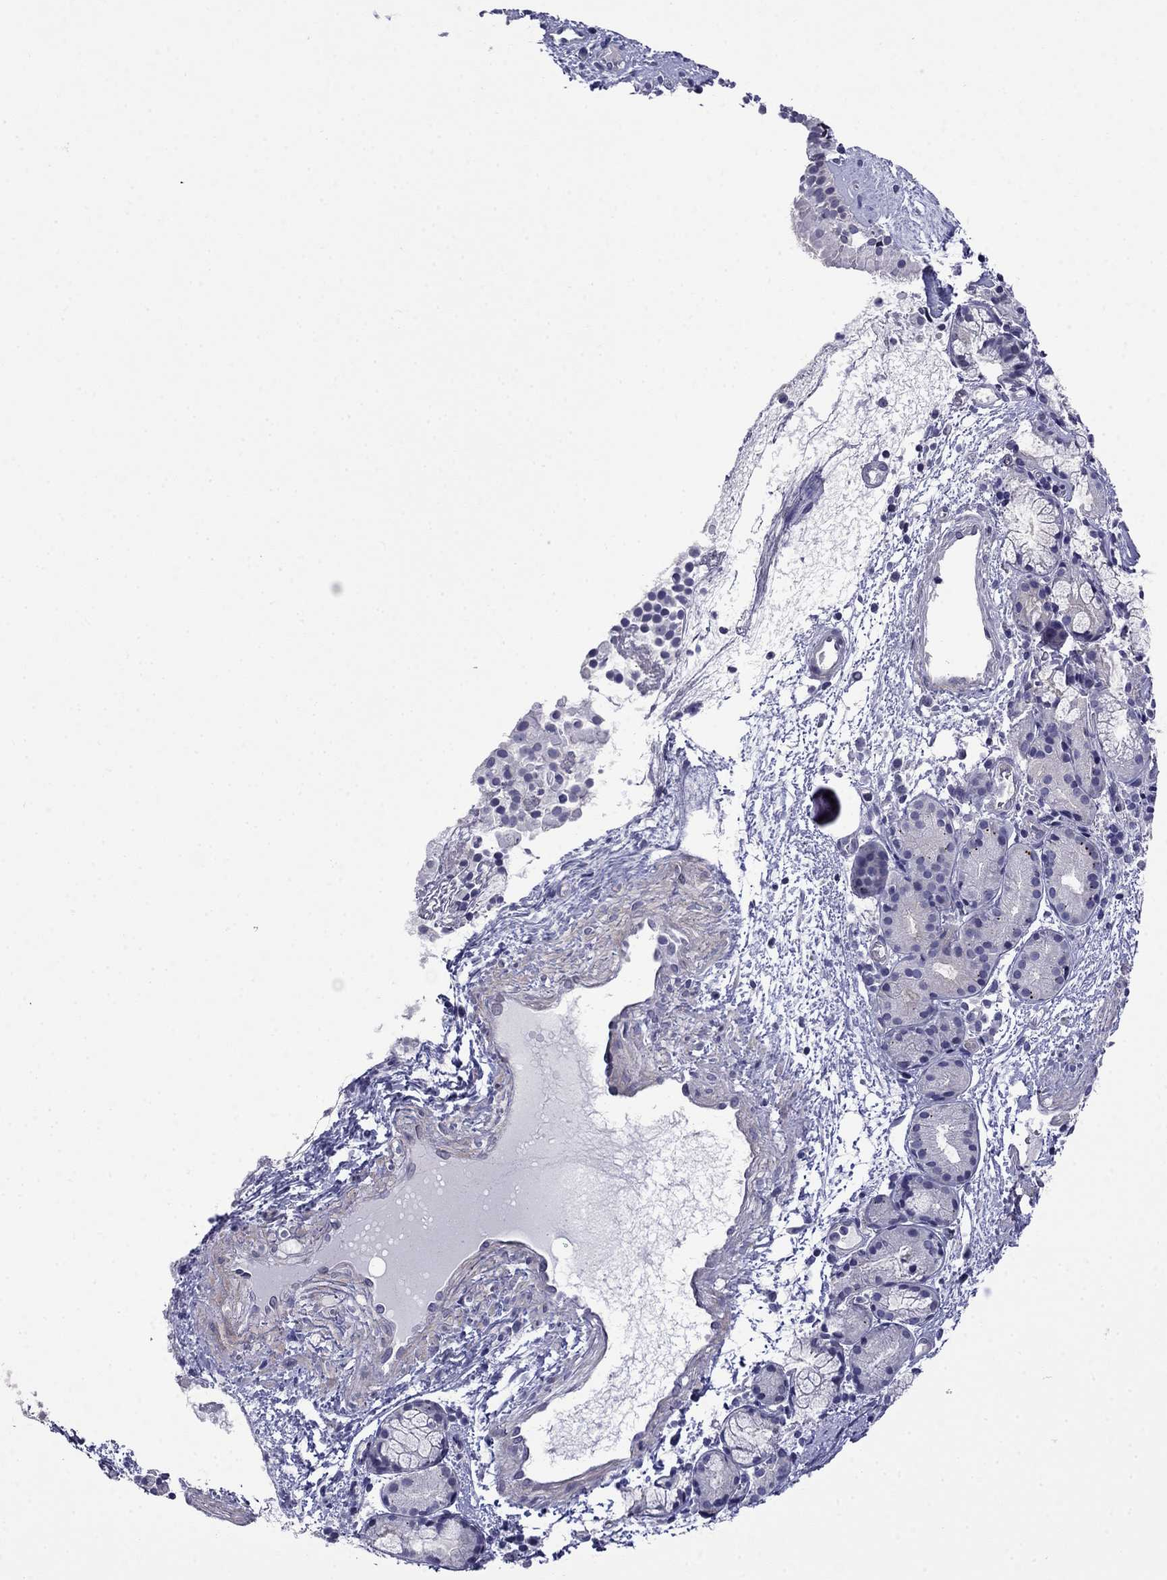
{"staining": {"intensity": "moderate", "quantity": "<25%", "location": "cytoplasmic/membranous"}, "tissue": "nasopharynx", "cell_type": "Respiratory epithelial cells", "image_type": "normal", "snomed": [{"axis": "morphology", "description": "Normal tissue, NOS"}, {"axis": "topography", "description": "Nasopharynx"}], "caption": "Immunohistochemistry (IHC) micrograph of benign nasopharynx: nasopharynx stained using IHC exhibits low levels of moderate protein expression localized specifically in the cytoplasmic/membranous of respiratory epithelial cells, appearing as a cytoplasmic/membranous brown color.", "gene": "PRR18", "patient": {"sex": "male", "age": 29}}